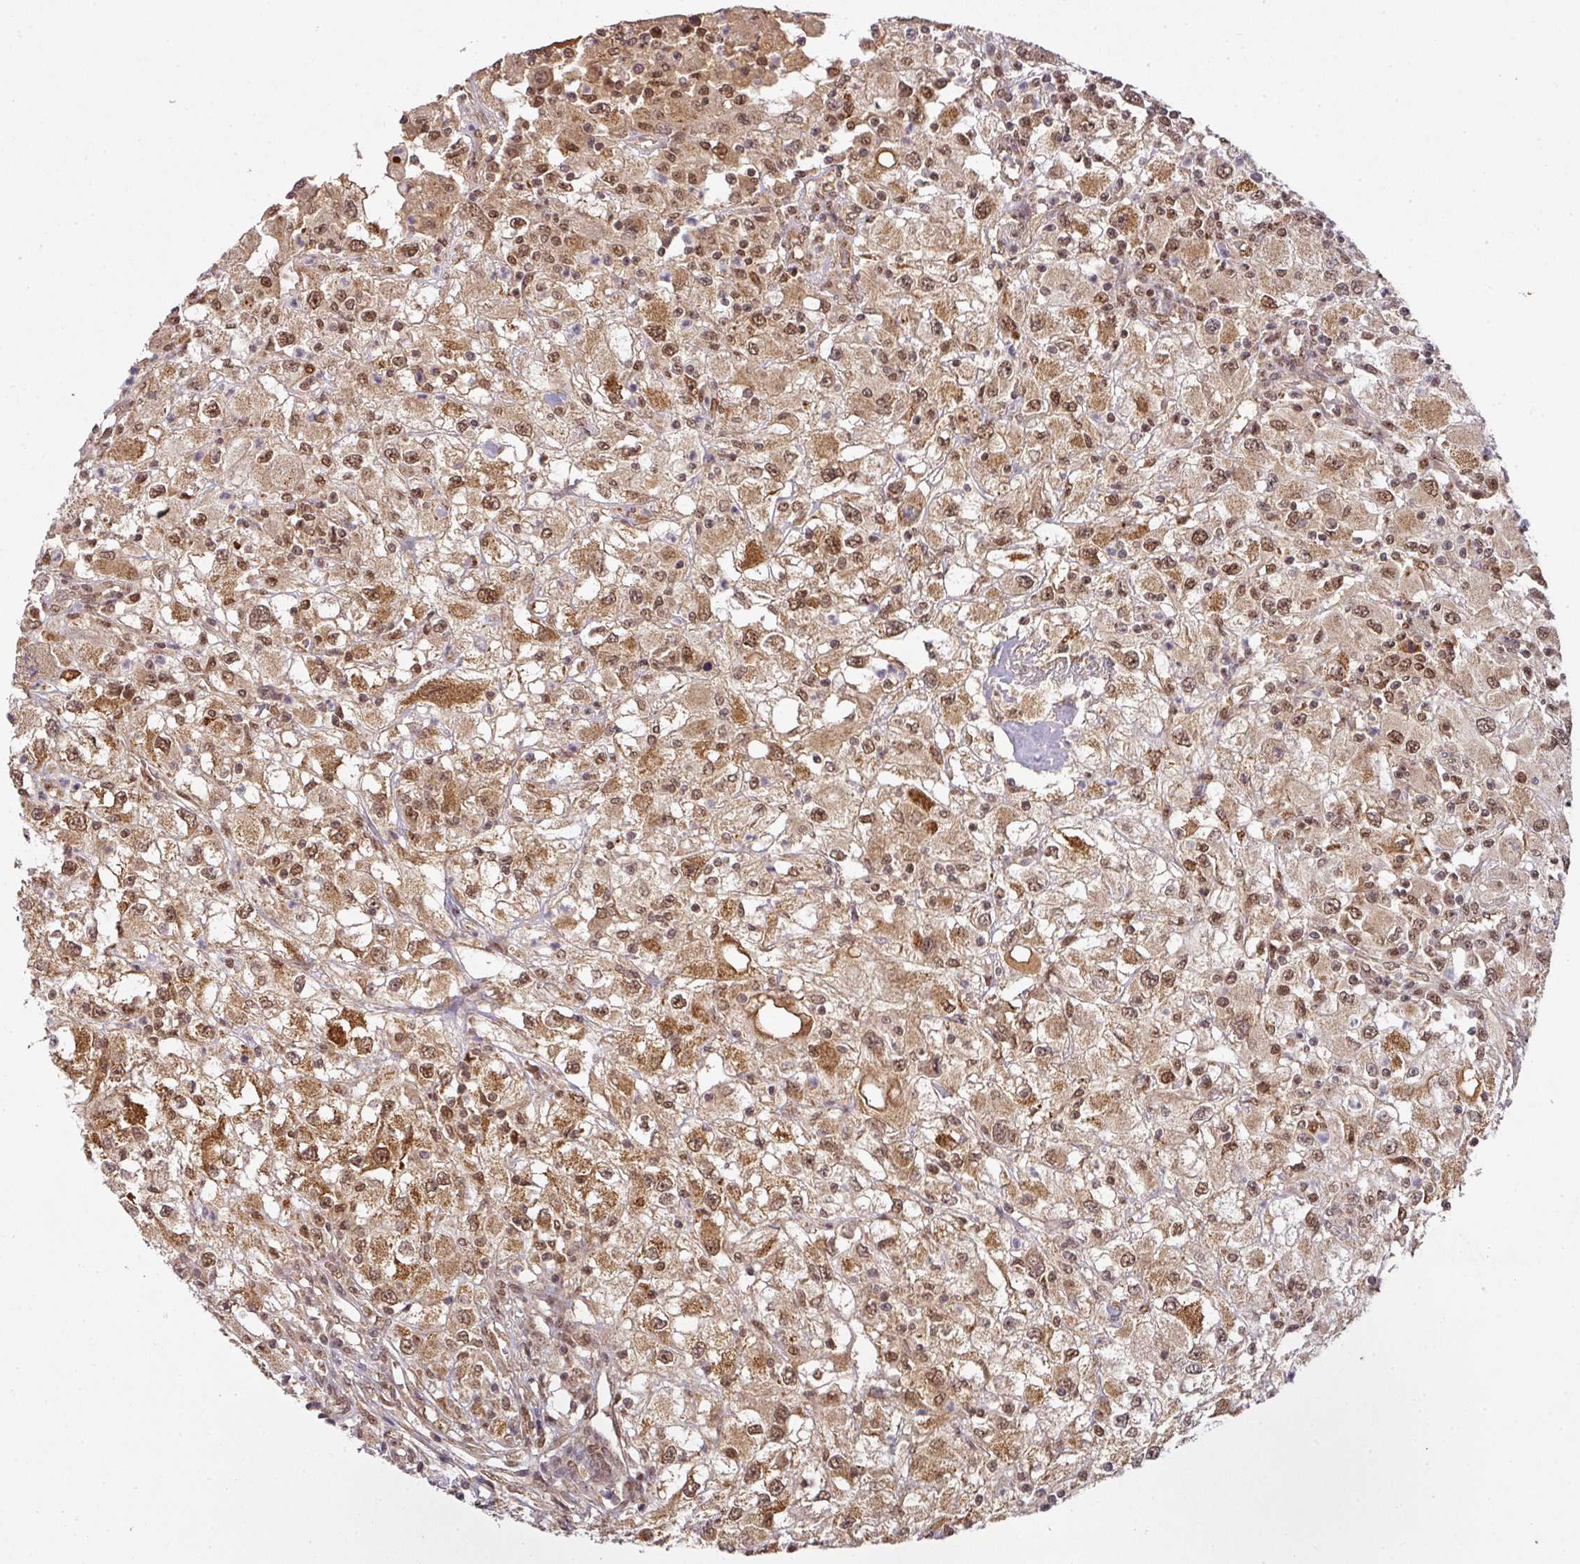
{"staining": {"intensity": "moderate", "quantity": ">75%", "location": "cytoplasmic/membranous,nuclear"}, "tissue": "renal cancer", "cell_type": "Tumor cells", "image_type": "cancer", "snomed": [{"axis": "morphology", "description": "Adenocarcinoma, NOS"}, {"axis": "topography", "description": "Kidney"}], "caption": "A brown stain highlights moderate cytoplasmic/membranous and nuclear expression of a protein in renal cancer tumor cells.", "gene": "RANBP9", "patient": {"sex": "female", "age": 67}}